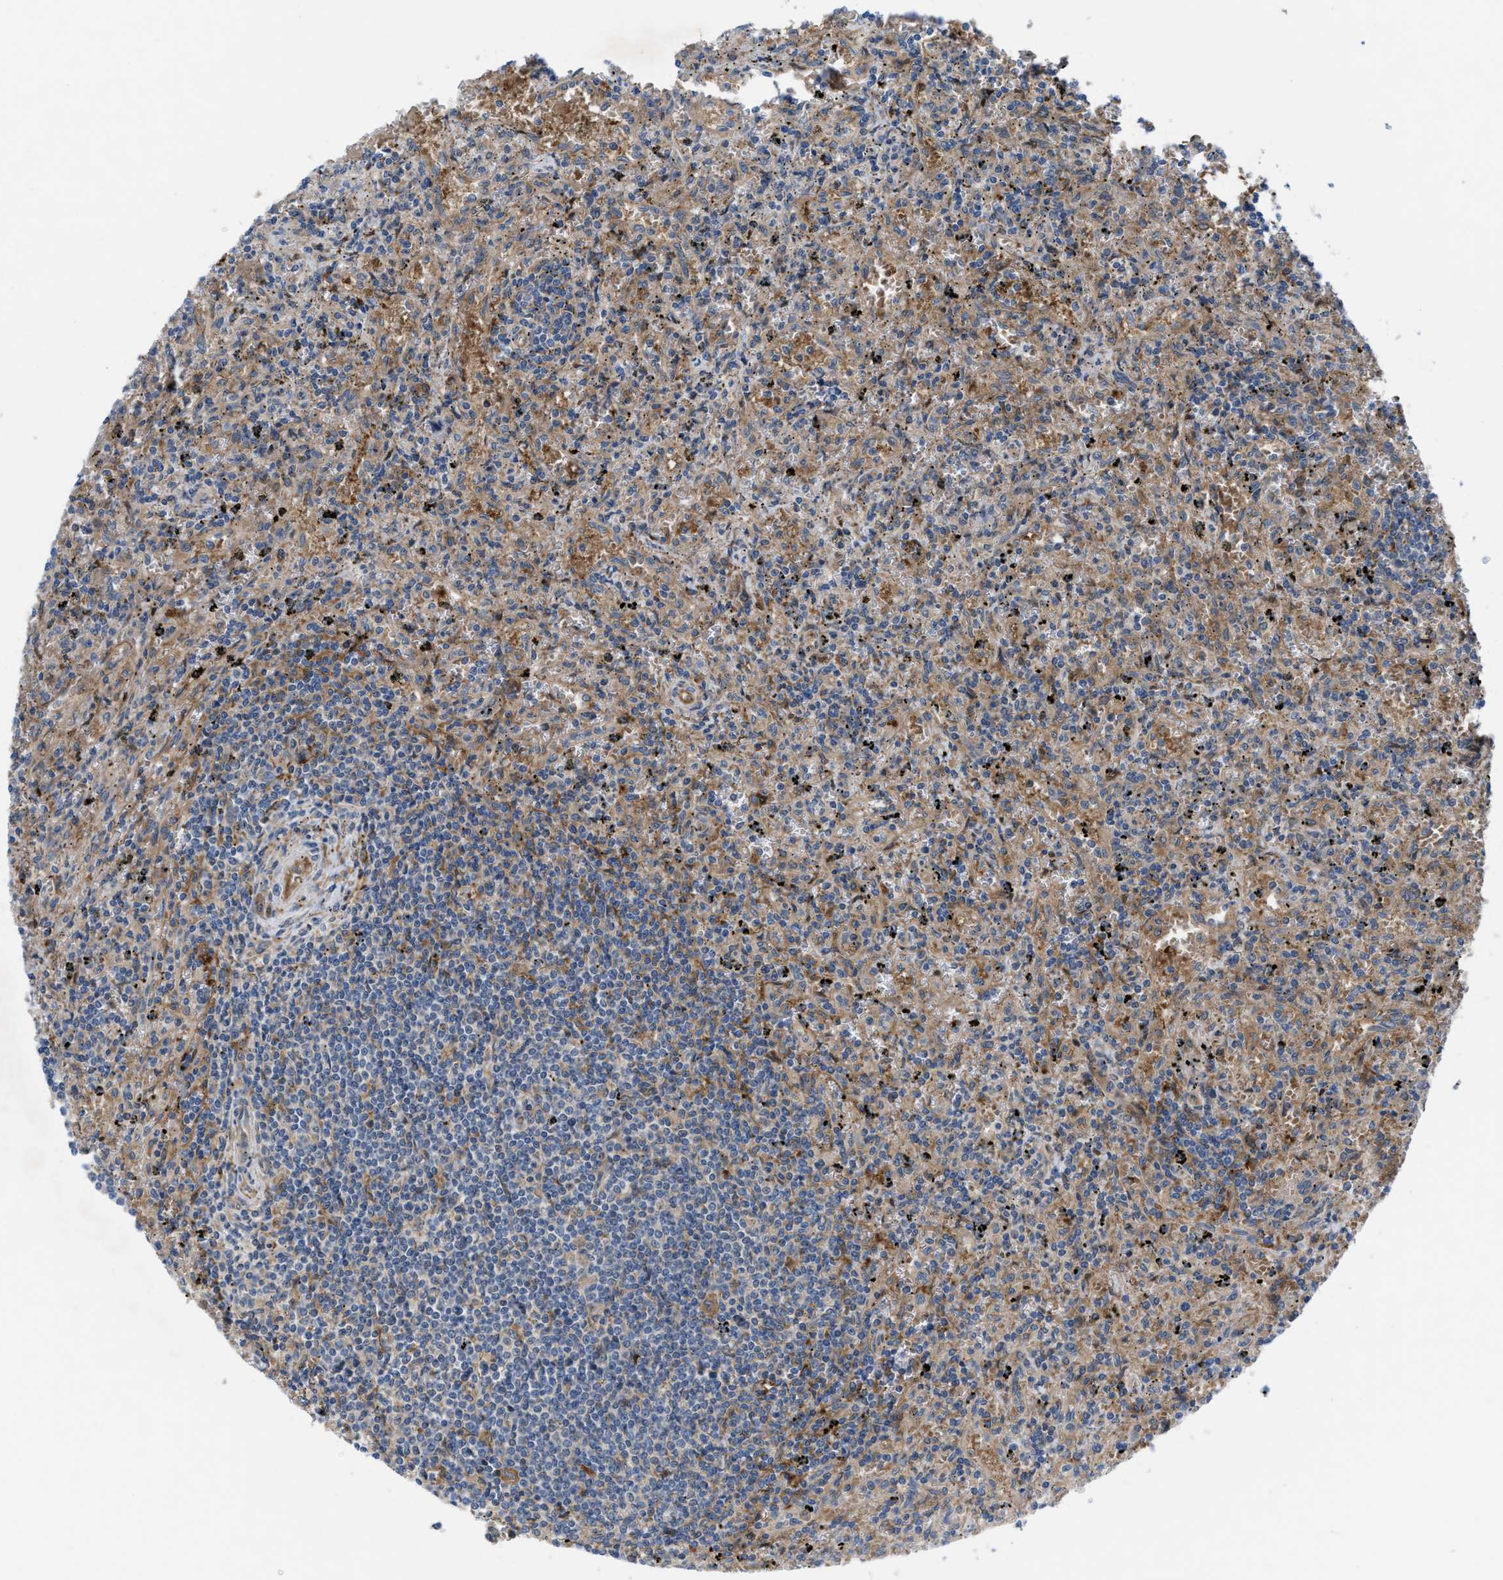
{"staining": {"intensity": "weak", "quantity": "25%-75%", "location": "cytoplasmic/membranous"}, "tissue": "lymphoma", "cell_type": "Tumor cells", "image_type": "cancer", "snomed": [{"axis": "morphology", "description": "Malignant lymphoma, non-Hodgkin's type, Low grade"}, {"axis": "topography", "description": "Spleen"}], "caption": "This is a photomicrograph of immunohistochemistry (IHC) staining of low-grade malignant lymphoma, non-Hodgkin's type, which shows weak expression in the cytoplasmic/membranous of tumor cells.", "gene": "BAZ2B", "patient": {"sex": "male", "age": 76}}